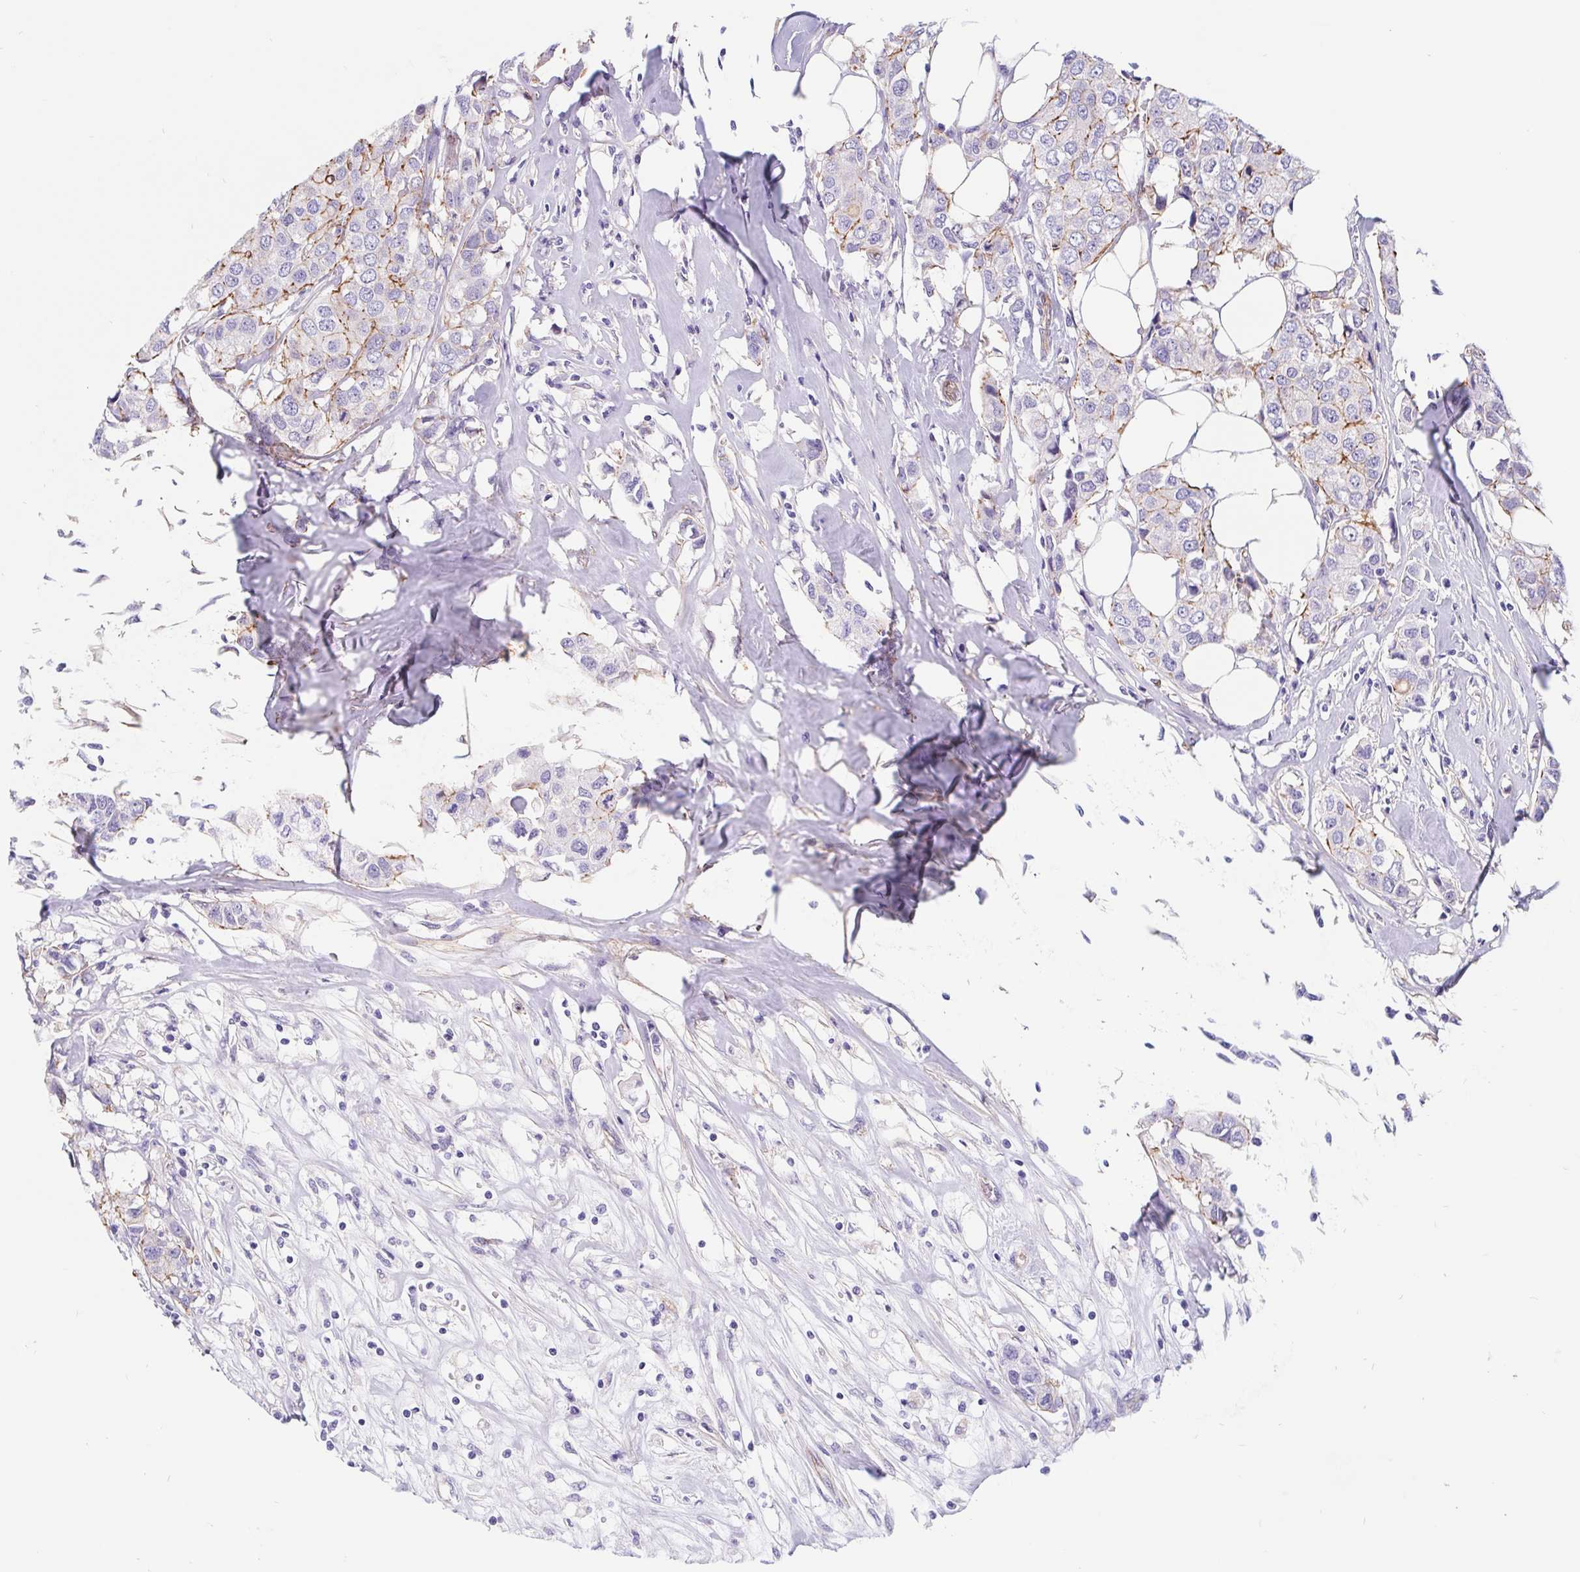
{"staining": {"intensity": "weak", "quantity": "<25%", "location": "cytoplasmic/membranous"}, "tissue": "breast cancer", "cell_type": "Tumor cells", "image_type": "cancer", "snomed": [{"axis": "morphology", "description": "Duct carcinoma"}, {"axis": "topography", "description": "Breast"}], "caption": "An immunohistochemistry micrograph of breast cancer (intraductal carcinoma) is shown. There is no staining in tumor cells of breast cancer (intraductal carcinoma).", "gene": "LIMCH1", "patient": {"sex": "female", "age": 80}}